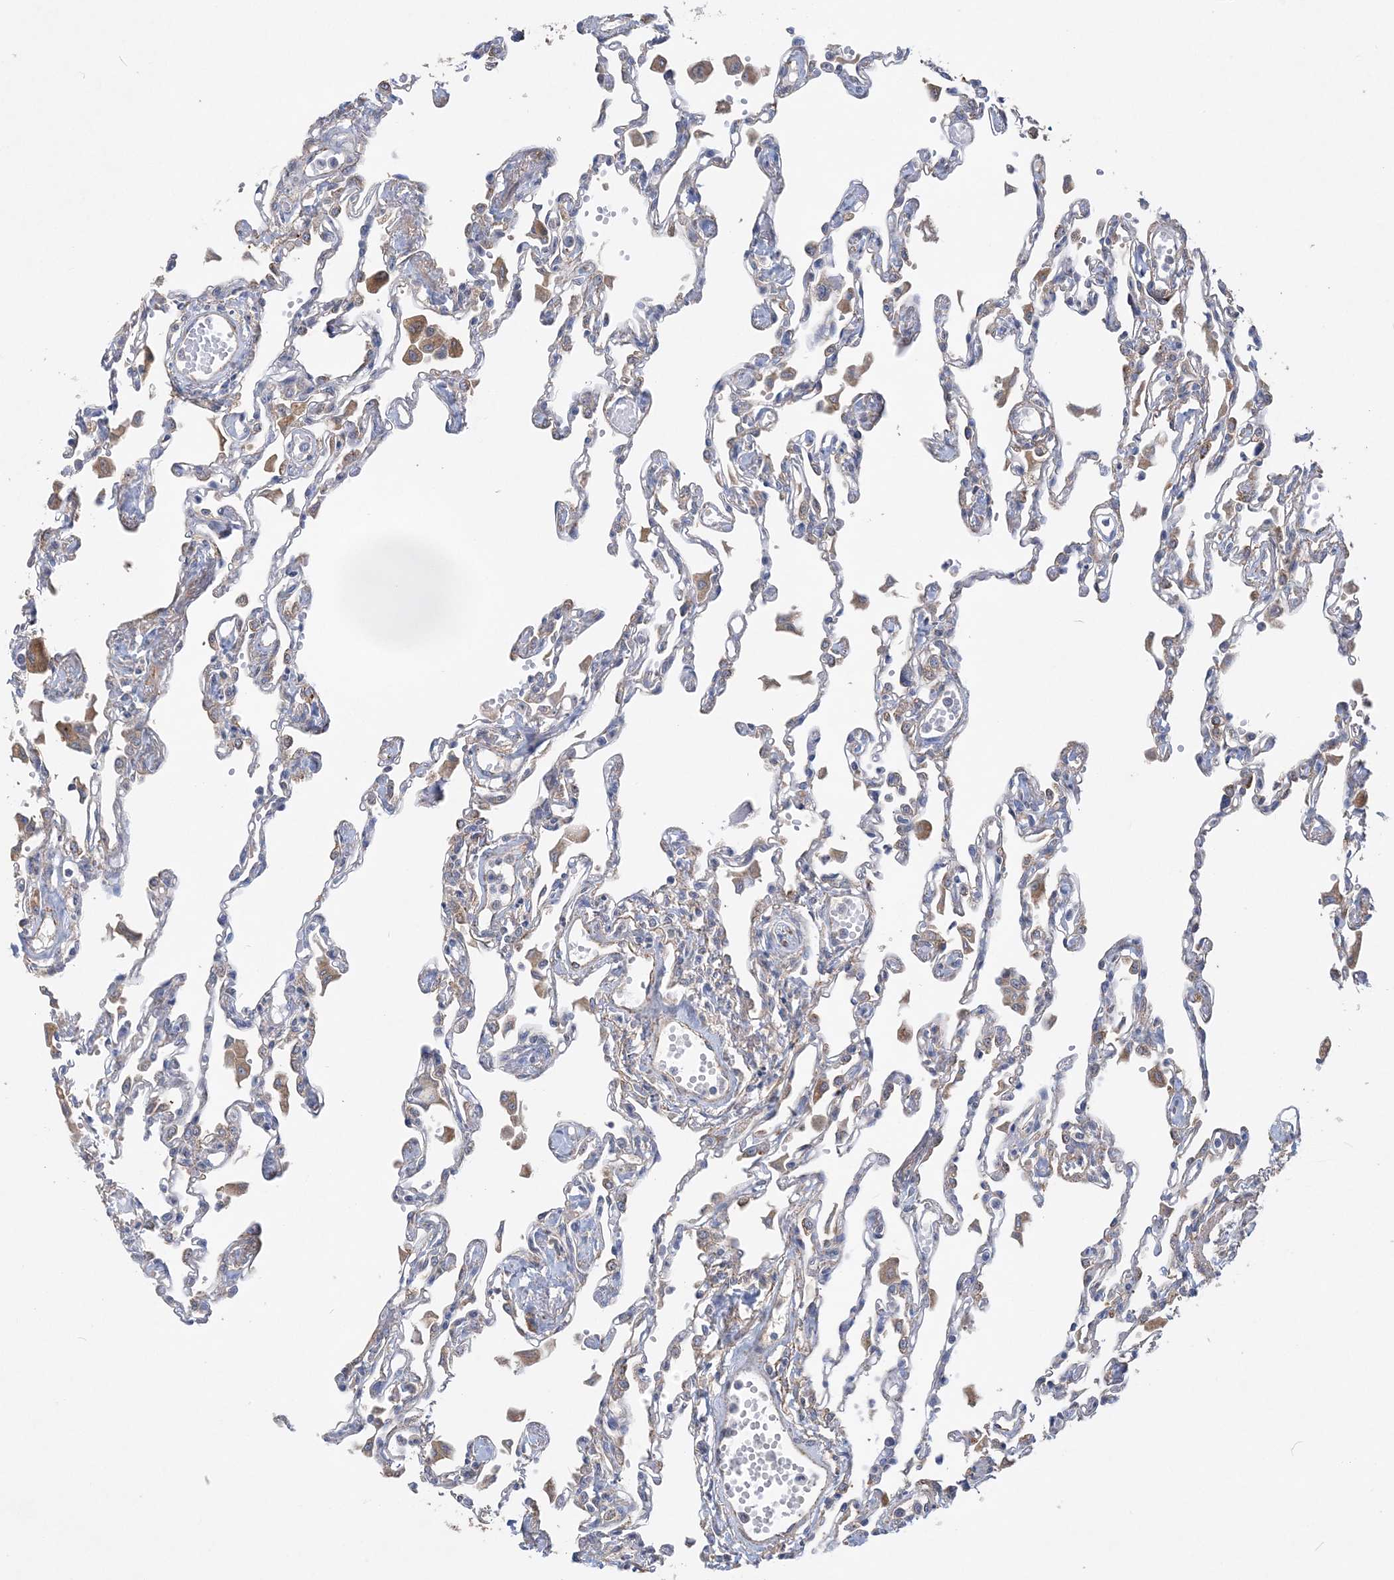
{"staining": {"intensity": "moderate", "quantity": "<25%", "location": "cytoplasmic/membranous"}, "tissue": "lung", "cell_type": "Alveolar cells", "image_type": "normal", "snomed": [{"axis": "morphology", "description": "Normal tissue, NOS"}, {"axis": "topography", "description": "Bronchus"}, {"axis": "topography", "description": "Lung"}], "caption": "IHC micrograph of normal lung: lung stained using immunohistochemistry (IHC) demonstrates low levels of moderate protein expression localized specifically in the cytoplasmic/membranous of alveolar cells, appearing as a cytoplasmic/membranous brown color.", "gene": "FEZ2", "patient": {"sex": "female", "age": 49}}